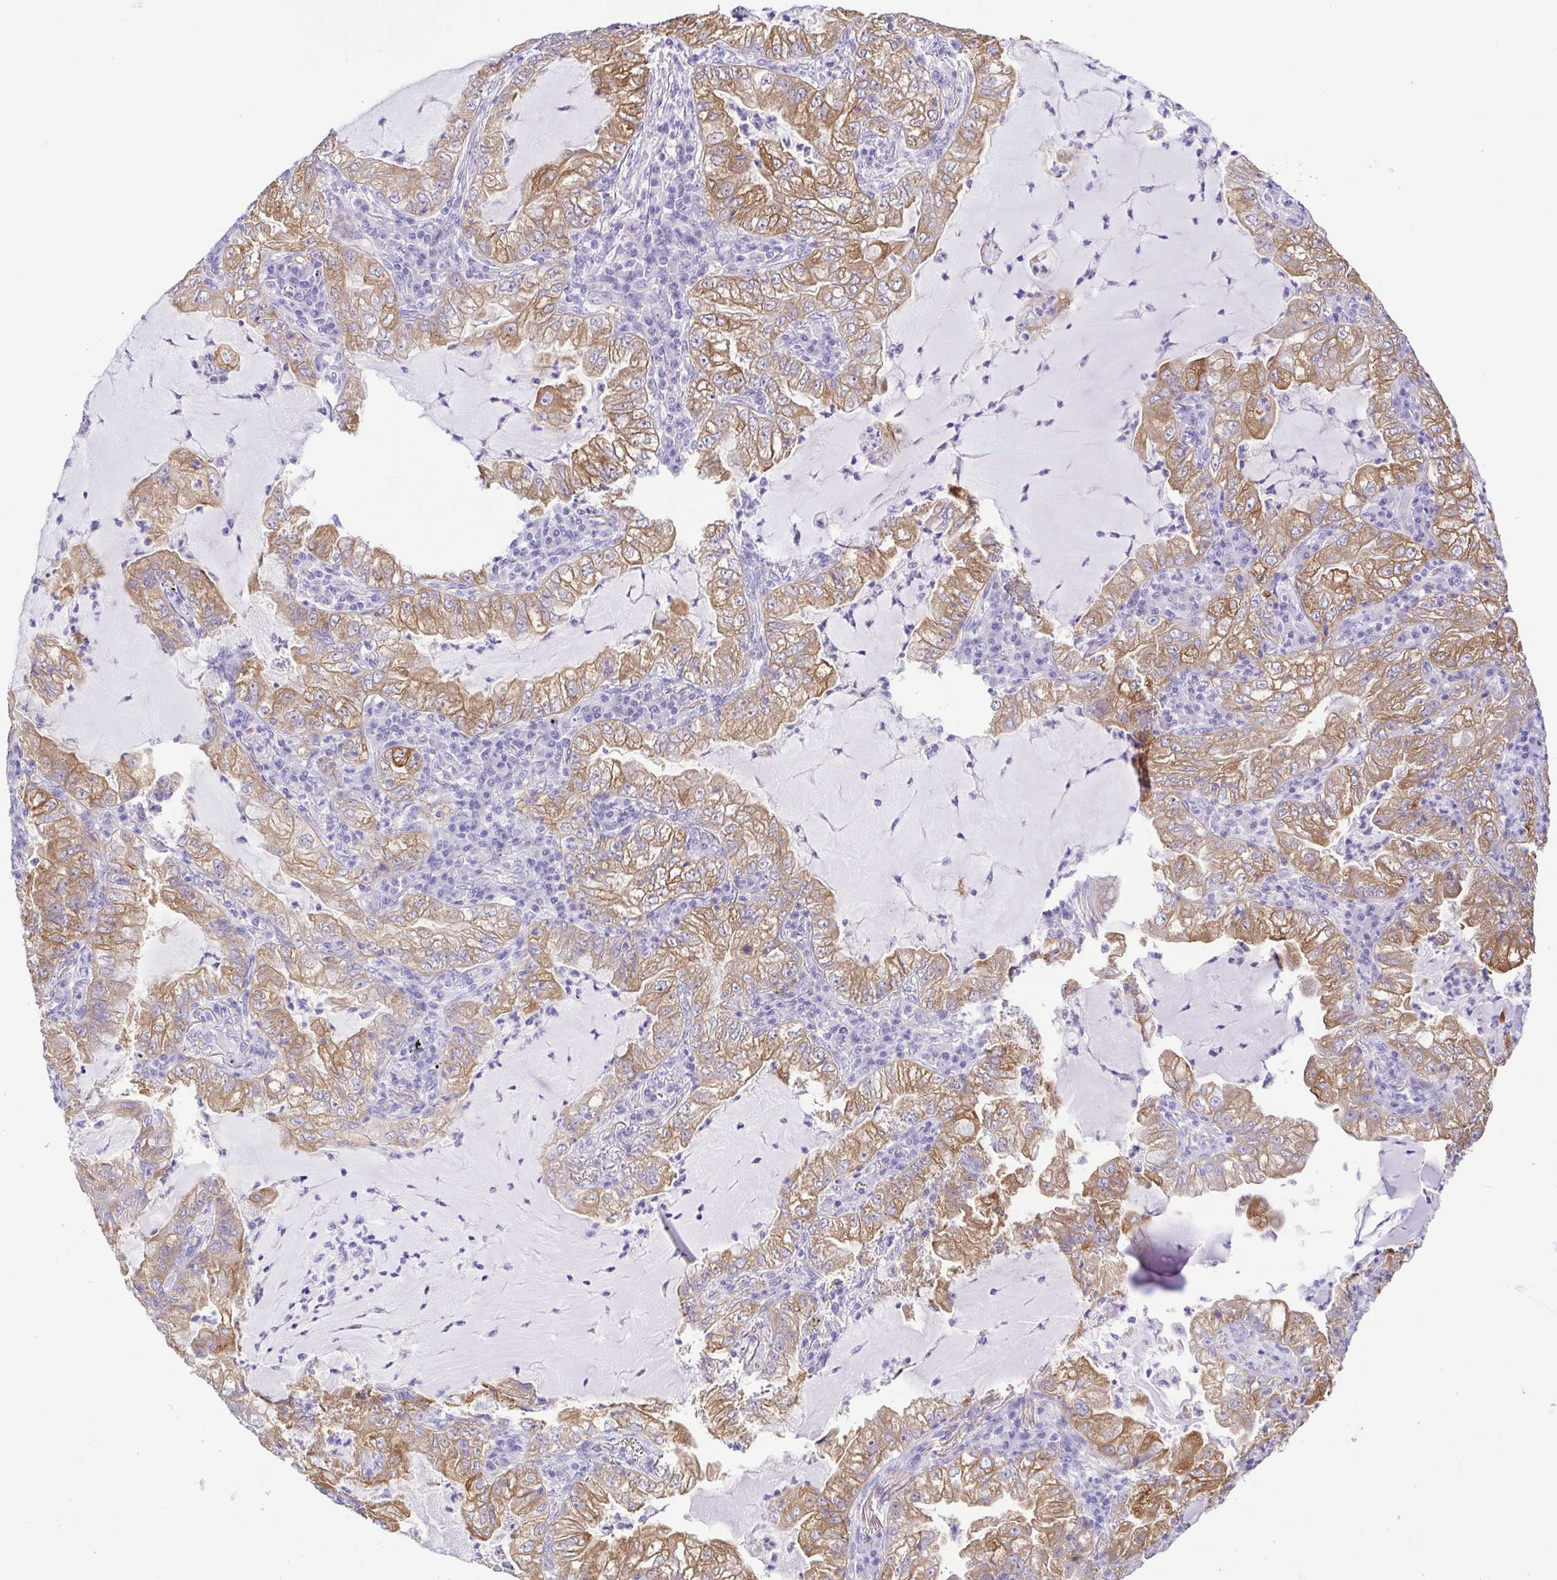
{"staining": {"intensity": "moderate", "quantity": ">75%", "location": "cytoplasmic/membranous"}, "tissue": "lung cancer", "cell_type": "Tumor cells", "image_type": "cancer", "snomed": [{"axis": "morphology", "description": "Adenocarcinoma, NOS"}, {"axis": "topography", "description": "Lung"}], "caption": "An image showing moderate cytoplasmic/membranous positivity in approximately >75% of tumor cells in lung adenocarcinoma, as visualized by brown immunohistochemical staining.", "gene": "EPB42", "patient": {"sex": "female", "age": 73}}